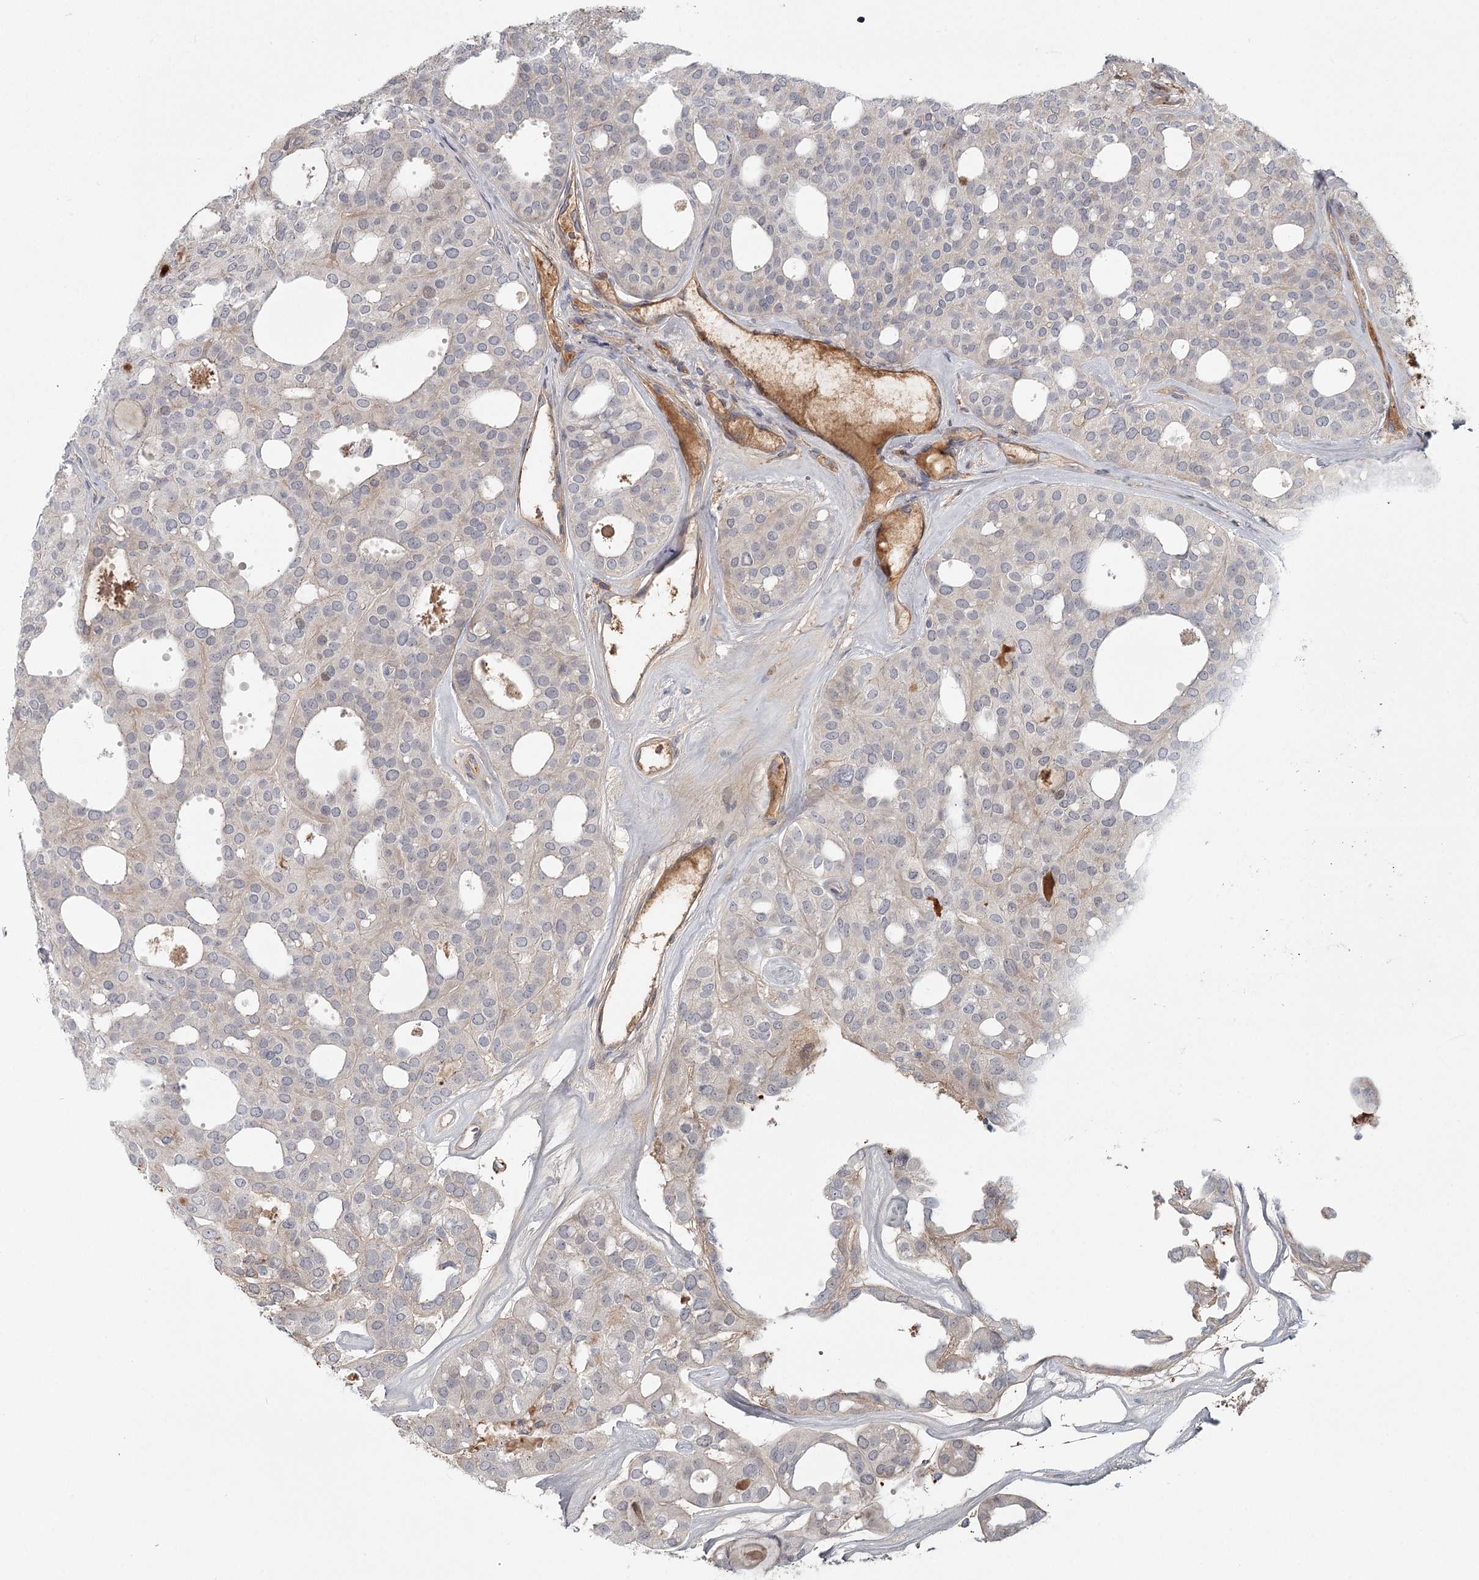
{"staining": {"intensity": "negative", "quantity": "none", "location": "none"}, "tissue": "thyroid cancer", "cell_type": "Tumor cells", "image_type": "cancer", "snomed": [{"axis": "morphology", "description": "Follicular adenoma carcinoma, NOS"}, {"axis": "topography", "description": "Thyroid gland"}], "caption": "The micrograph demonstrates no staining of tumor cells in thyroid cancer (follicular adenoma carcinoma).", "gene": "DHRS9", "patient": {"sex": "male", "age": 75}}